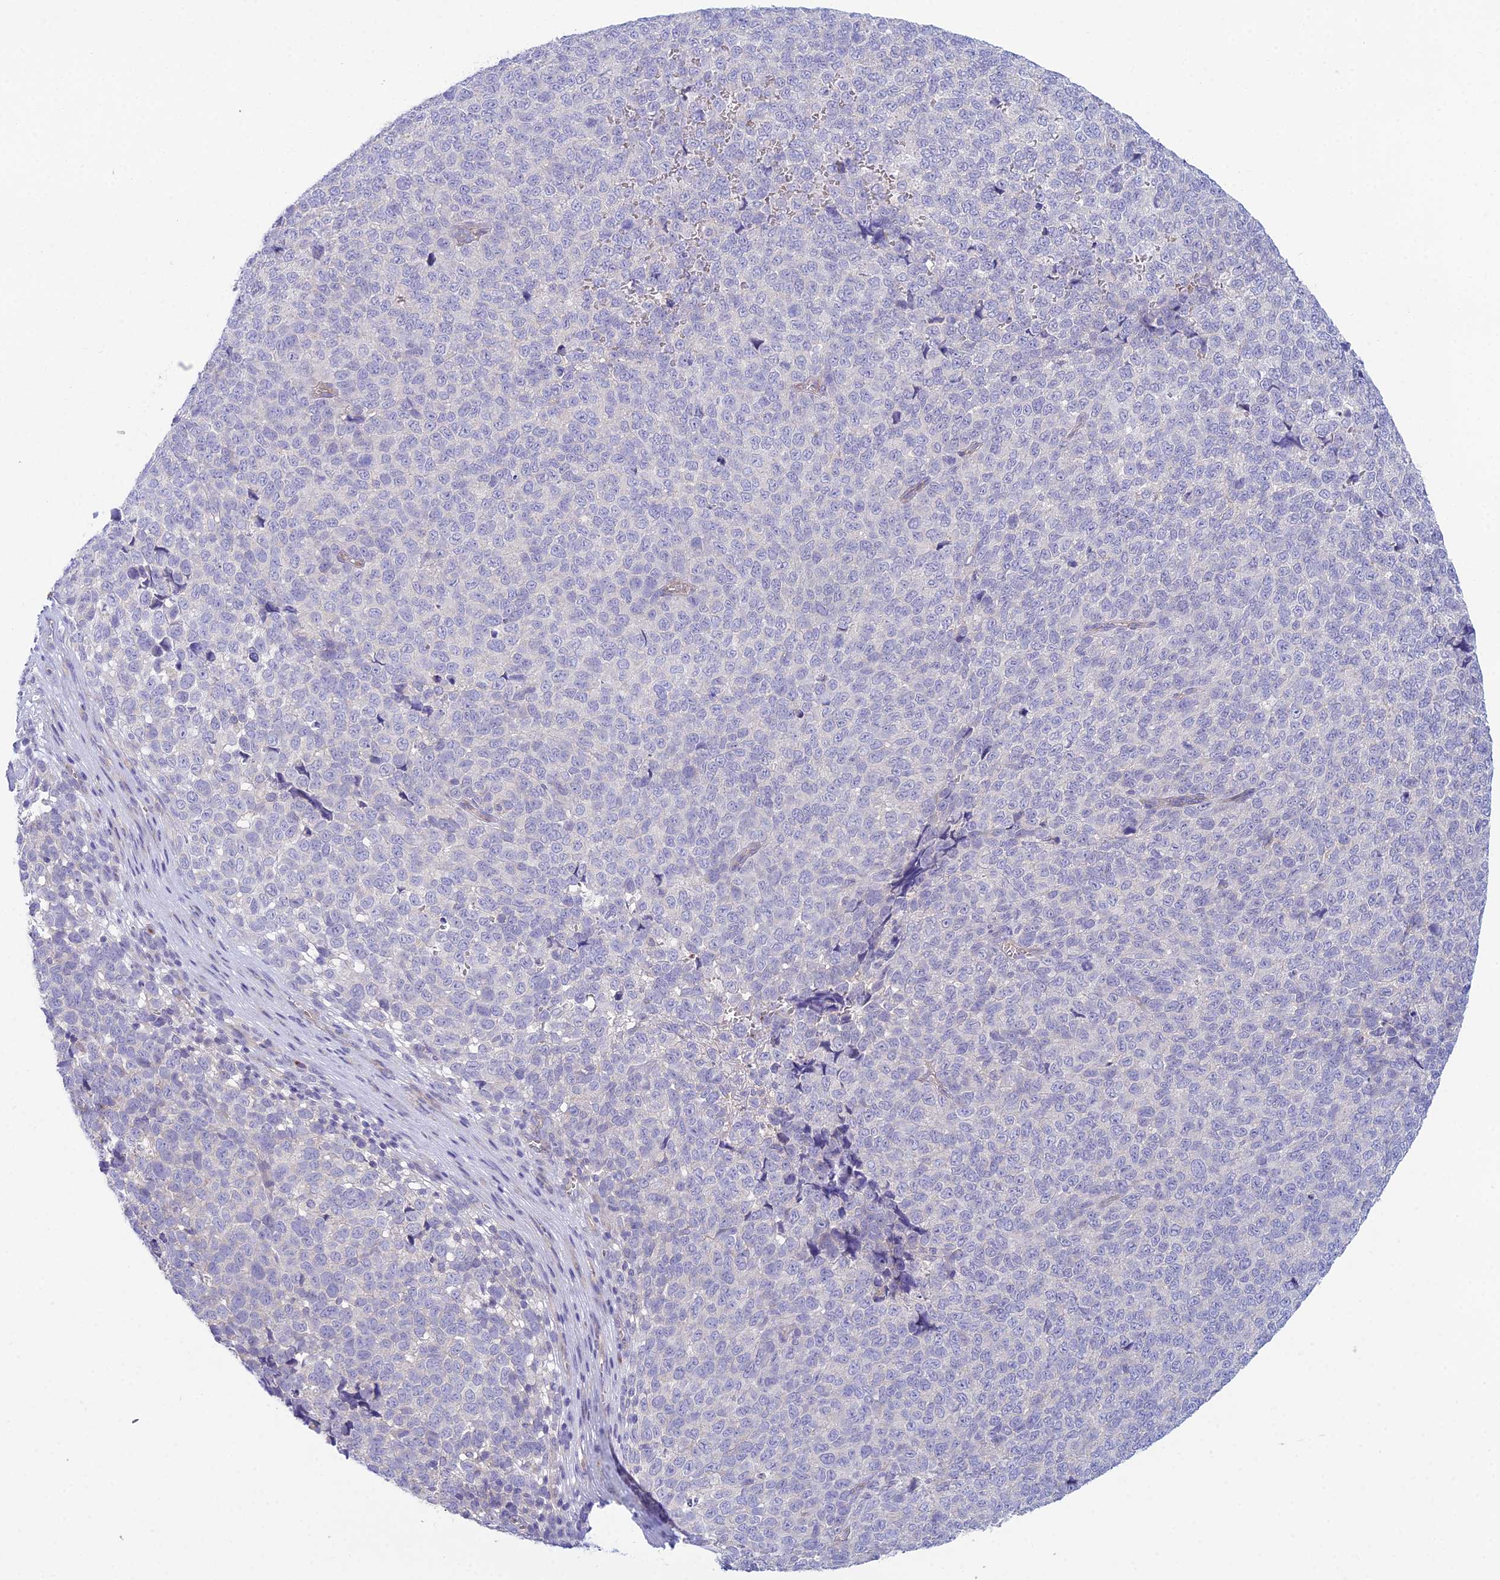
{"staining": {"intensity": "negative", "quantity": "none", "location": "none"}, "tissue": "melanoma", "cell_type": "Tumor cells", "image_type": "cancer", "snomed": [{"axis": "morphology", "description": "Malignant melanoma, NOS"}, {"axis": "topography", "description": "Nose, NOS"}], "caption": "DAB immunohistochemical staining of malignant melanoma exhibits no significant positivity in tumor cells. (Brightfield microscopy of DAB (3,3'-diaminobenzidine) immunohistochemistry at high magnification).", "gene": "ZNF564", "patient": {"sex": "female", "age": 48}}